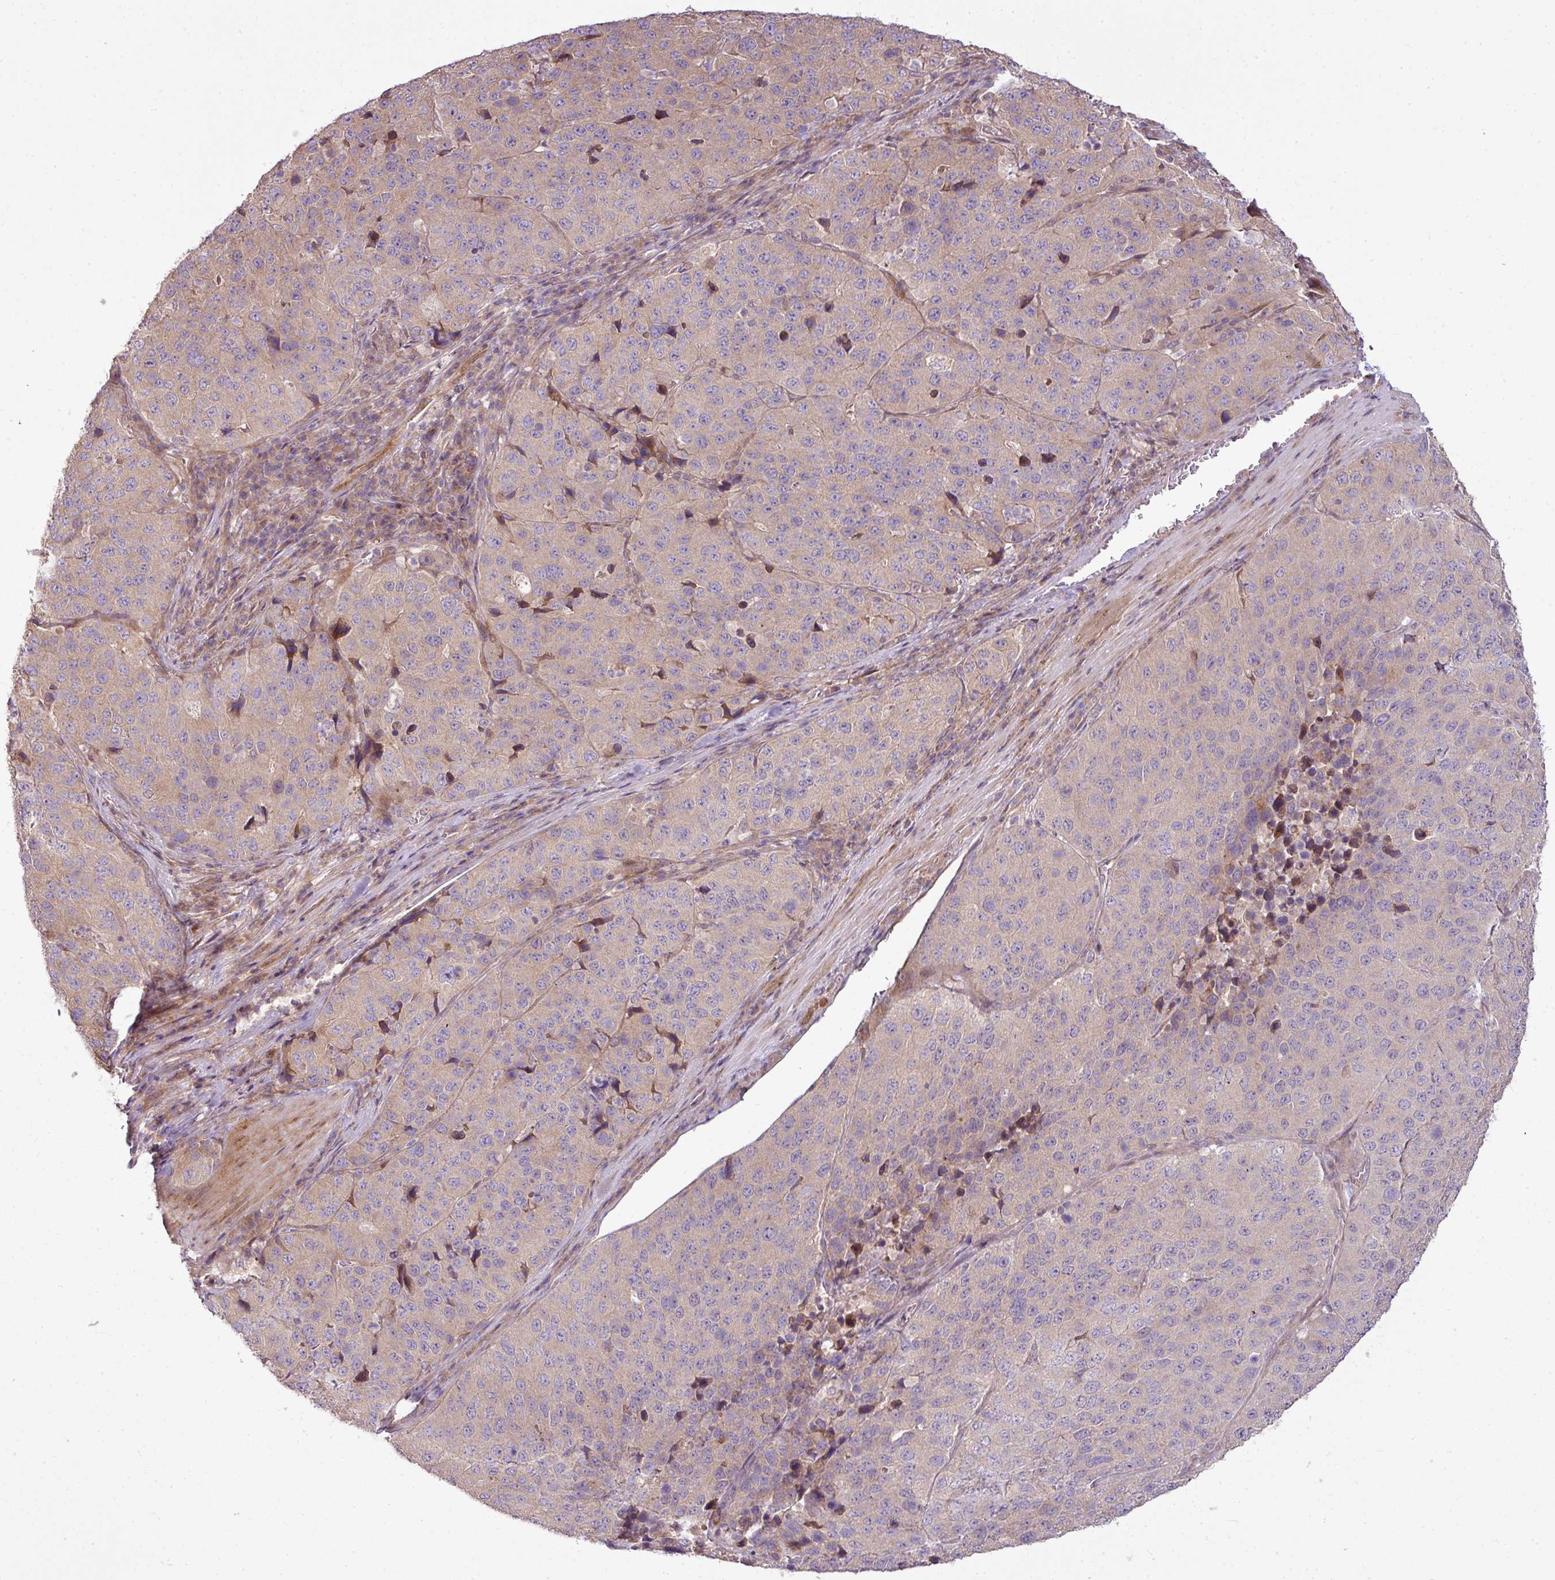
{"staining": {"intensity": "weak", "quantity": "<25%", "location": "cytoplasmic/membranous"}, "tissue": "stomach cancer", "cell_type": "Tumor cells", "image_type": "cancer", "snomed": [{"axis": "morphology", "description": "Adenocarcinoma, NOS"}, {"axis": "topography", "description": "Stomach"}], "caption": "Tumor cells show no significant protein staining in stomach cancer (adenocarcinoma).", "gene": "COX18", "patient": {"sex": "male", "age": 71}}